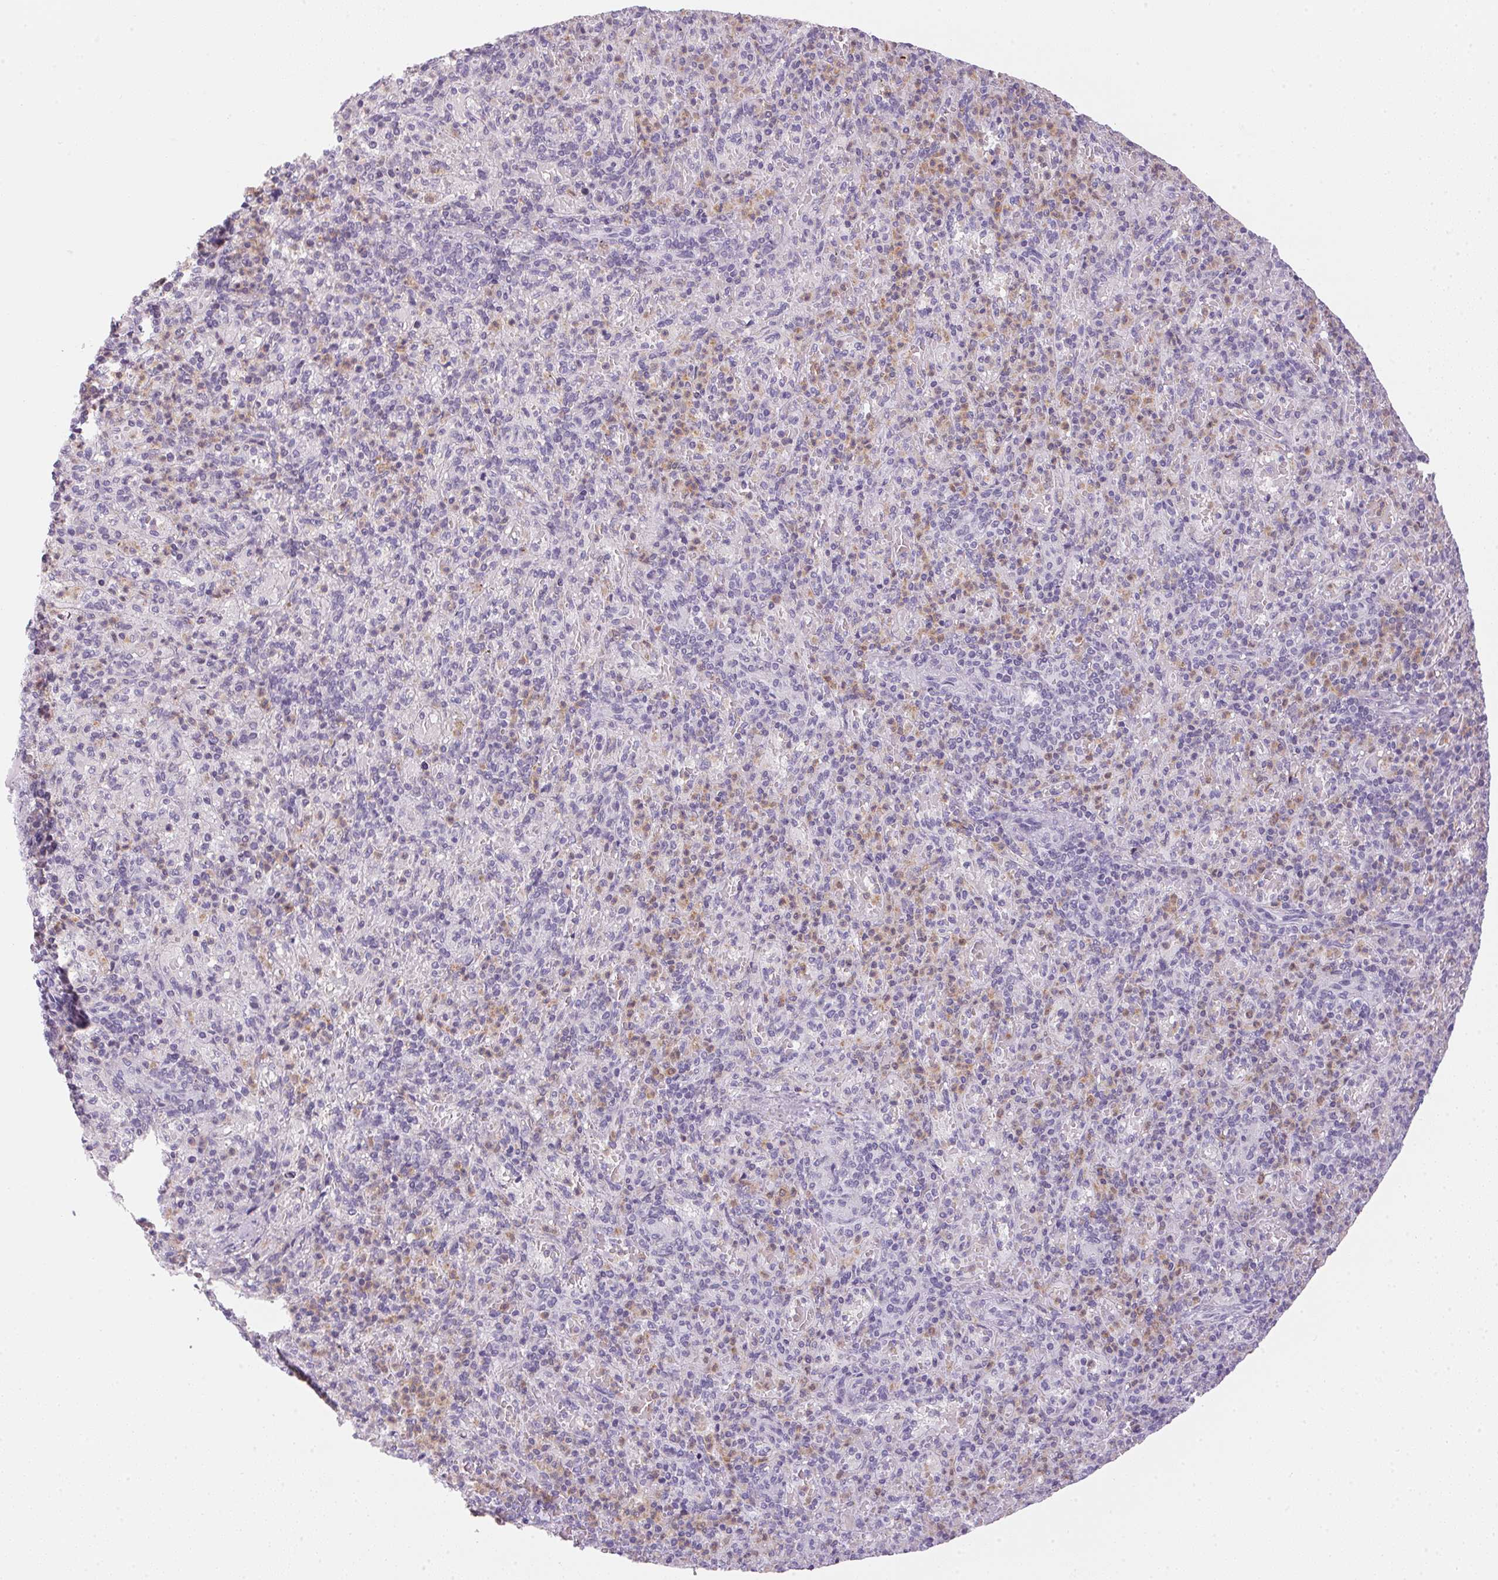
{"staining": {"intensity": "weak", "quantity": "<25%", "location": "cytoplasmic/membranous"}, "tissue": "spleen", "cell_type": "Cells in red pulp", "image_type": "normal", "snomed": [{"axis": "morphology", "description": "Normal tissue, NOS"}, {"axis": "topography", "description": "Spleen"}], "caption": "A high-resolution histopathology image shows immunohistochemistry staining of unremarkable spleen, which shows no significant expression in cells in red pulp.", "gene": "ECPAS", "patient": {"sex": "female", "age": 74}}